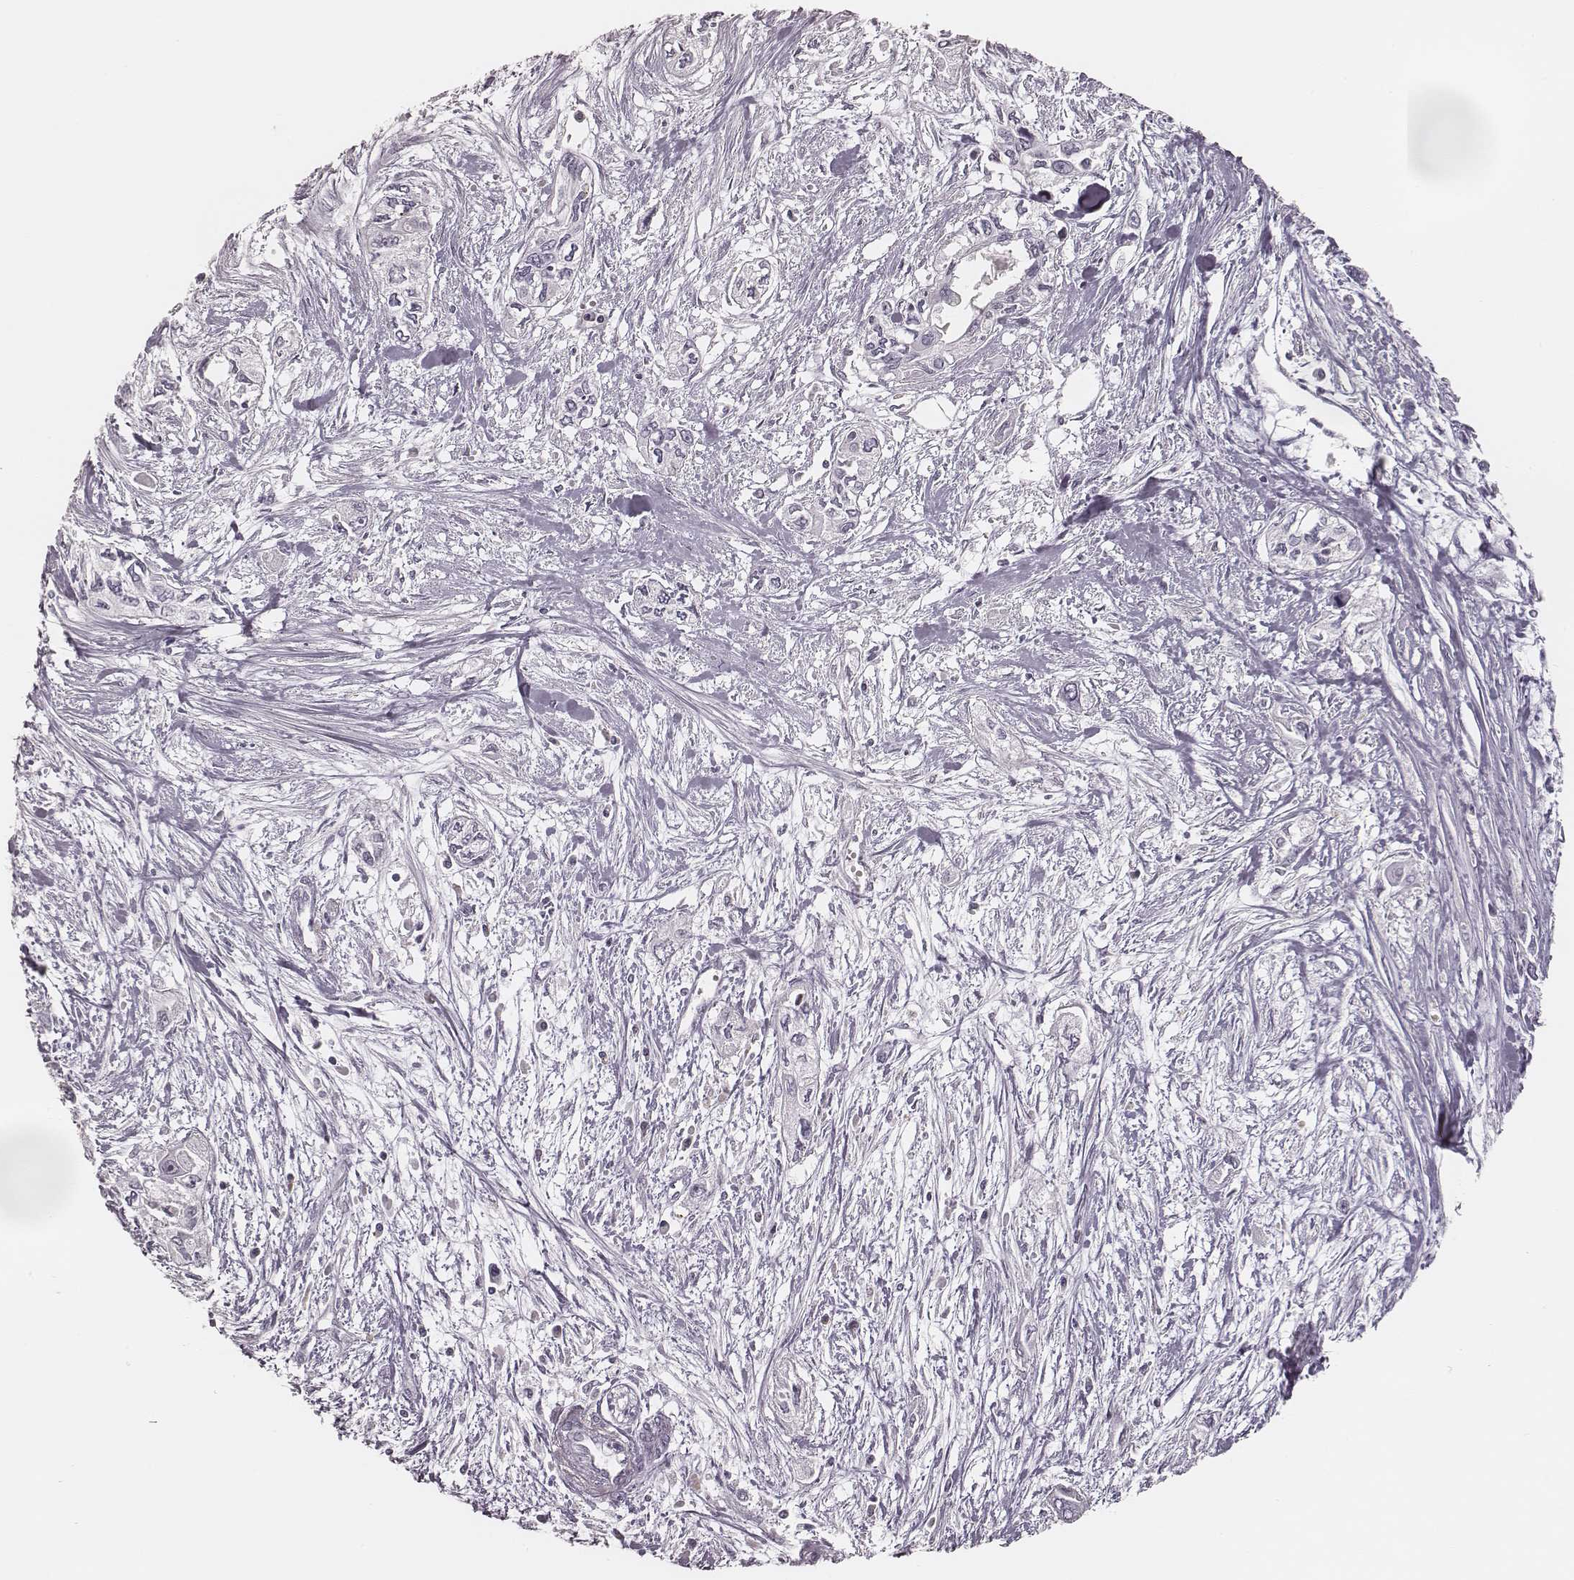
{"staining": {"intensity": "negative", "quantity": "none", "location": "none"}, "tissue": "pancreatic cancer", "cell_type": "Tumor cells", "image_type": "cancer", "snomed": [{"axis": "morphology", "description": "Adenocarcinoma, NOS"}, {"axis": "topography", "description": "Pancreas"}], "caption": "DAB (3,3'-diaminobenzidine) immunohistochemical staining of human pancreatic cancer demonstrates no significant expression in tumor cells. Nuclei are stained in blue.", "gene": "MSX1", "patient": {"sex": "female", "age": 55}}